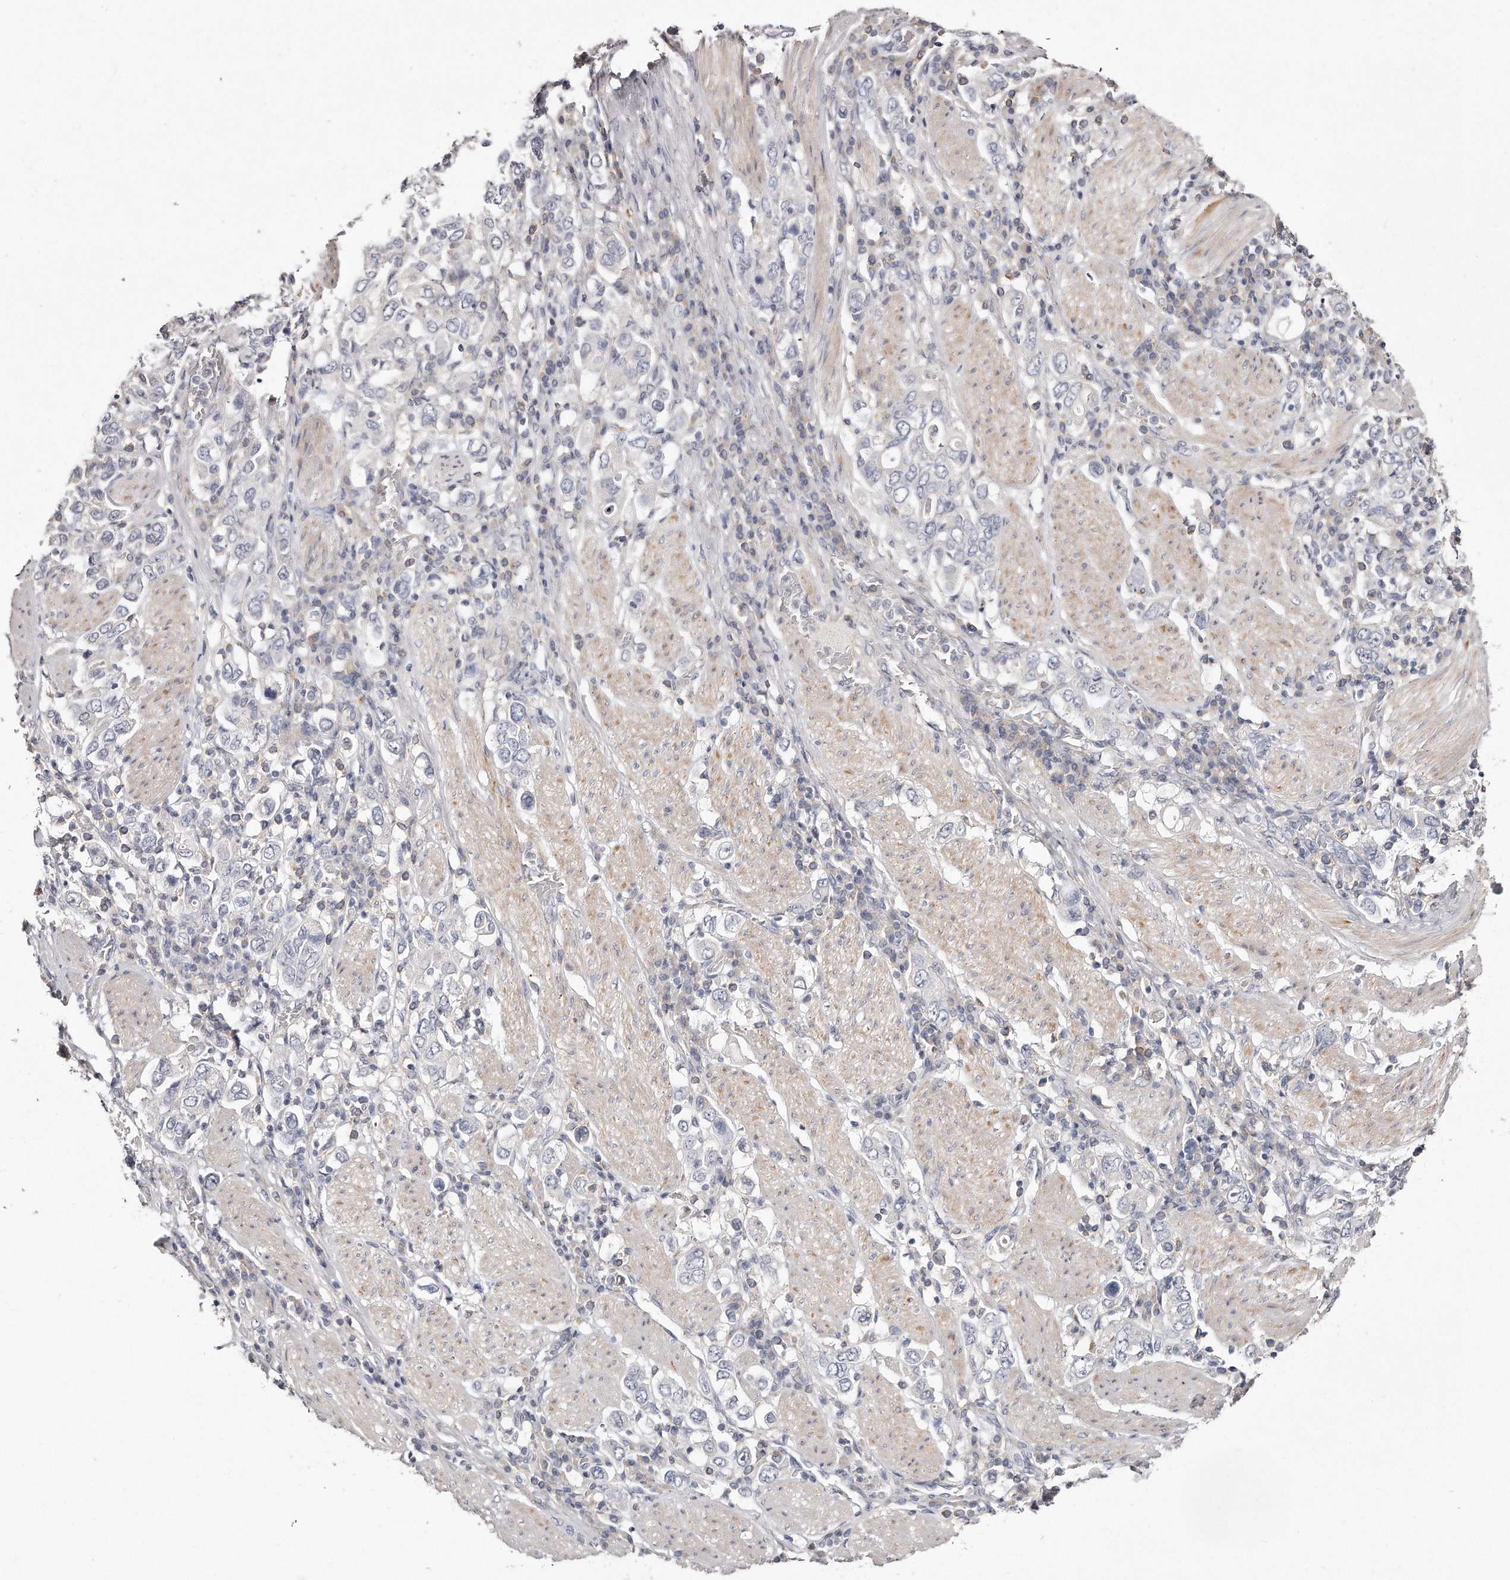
{"staining": {"intensity": "negative", "quantity": "none", "location": "none"}, "tissue": "stomach cancer", "cell_type": "Tumor cells", "image_type": "cancer", "snomed": [{"axis": "morphology", "description": "Adenocarcinoma, NOS"}, {"axis": "topography", "description": "Stomach, upper"}], "caption": "An immunohistochemistry (IHC) photomicrograph of stomach cancer is shown. There is no staining in tumor cells of stomach cancer. (DAB (3,3'-diaminobenzidine) immunohistochemistry (IHC), high magnification).", "gene": "TTLL4", "patient": {"sex": "male", "age": 62}}